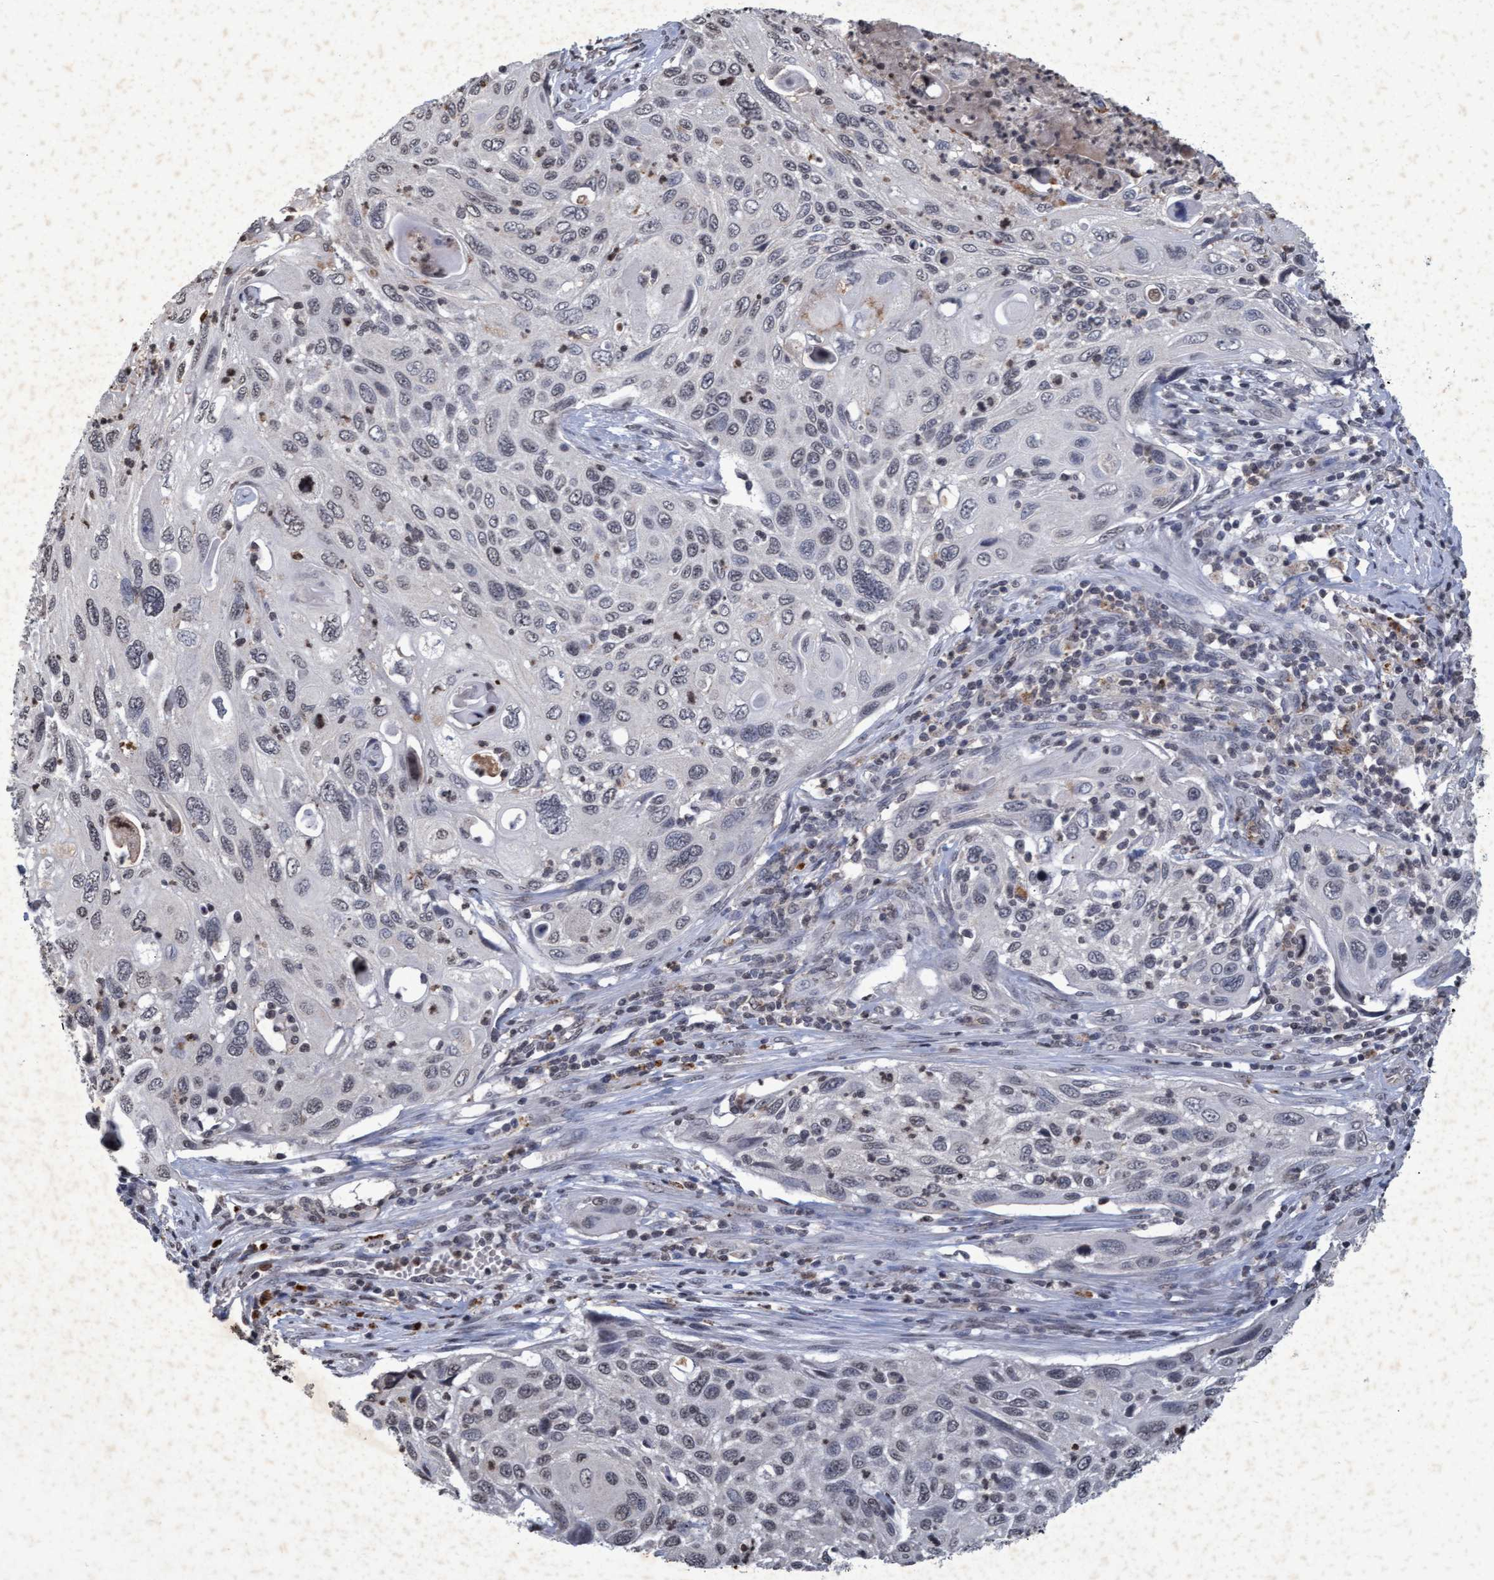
{"staining": {"intensity": "negative", "quantity": "none", "location": "none"}, "tissue": "cervical cancer", "cell_type": "Tumor cells", "image_type": "cancer", "snomed": [{"axis": "morphology", "description": "Squamous cell carcinoma, NOS"}, {"axis": "topography", "description": "Cervix"}], "caption": "Cervical cancer was stained to show a protein in brown. There is no significant expression in tumor cells.", "gene": "GALC", "patient": {"sex": "female", "age": 70}}